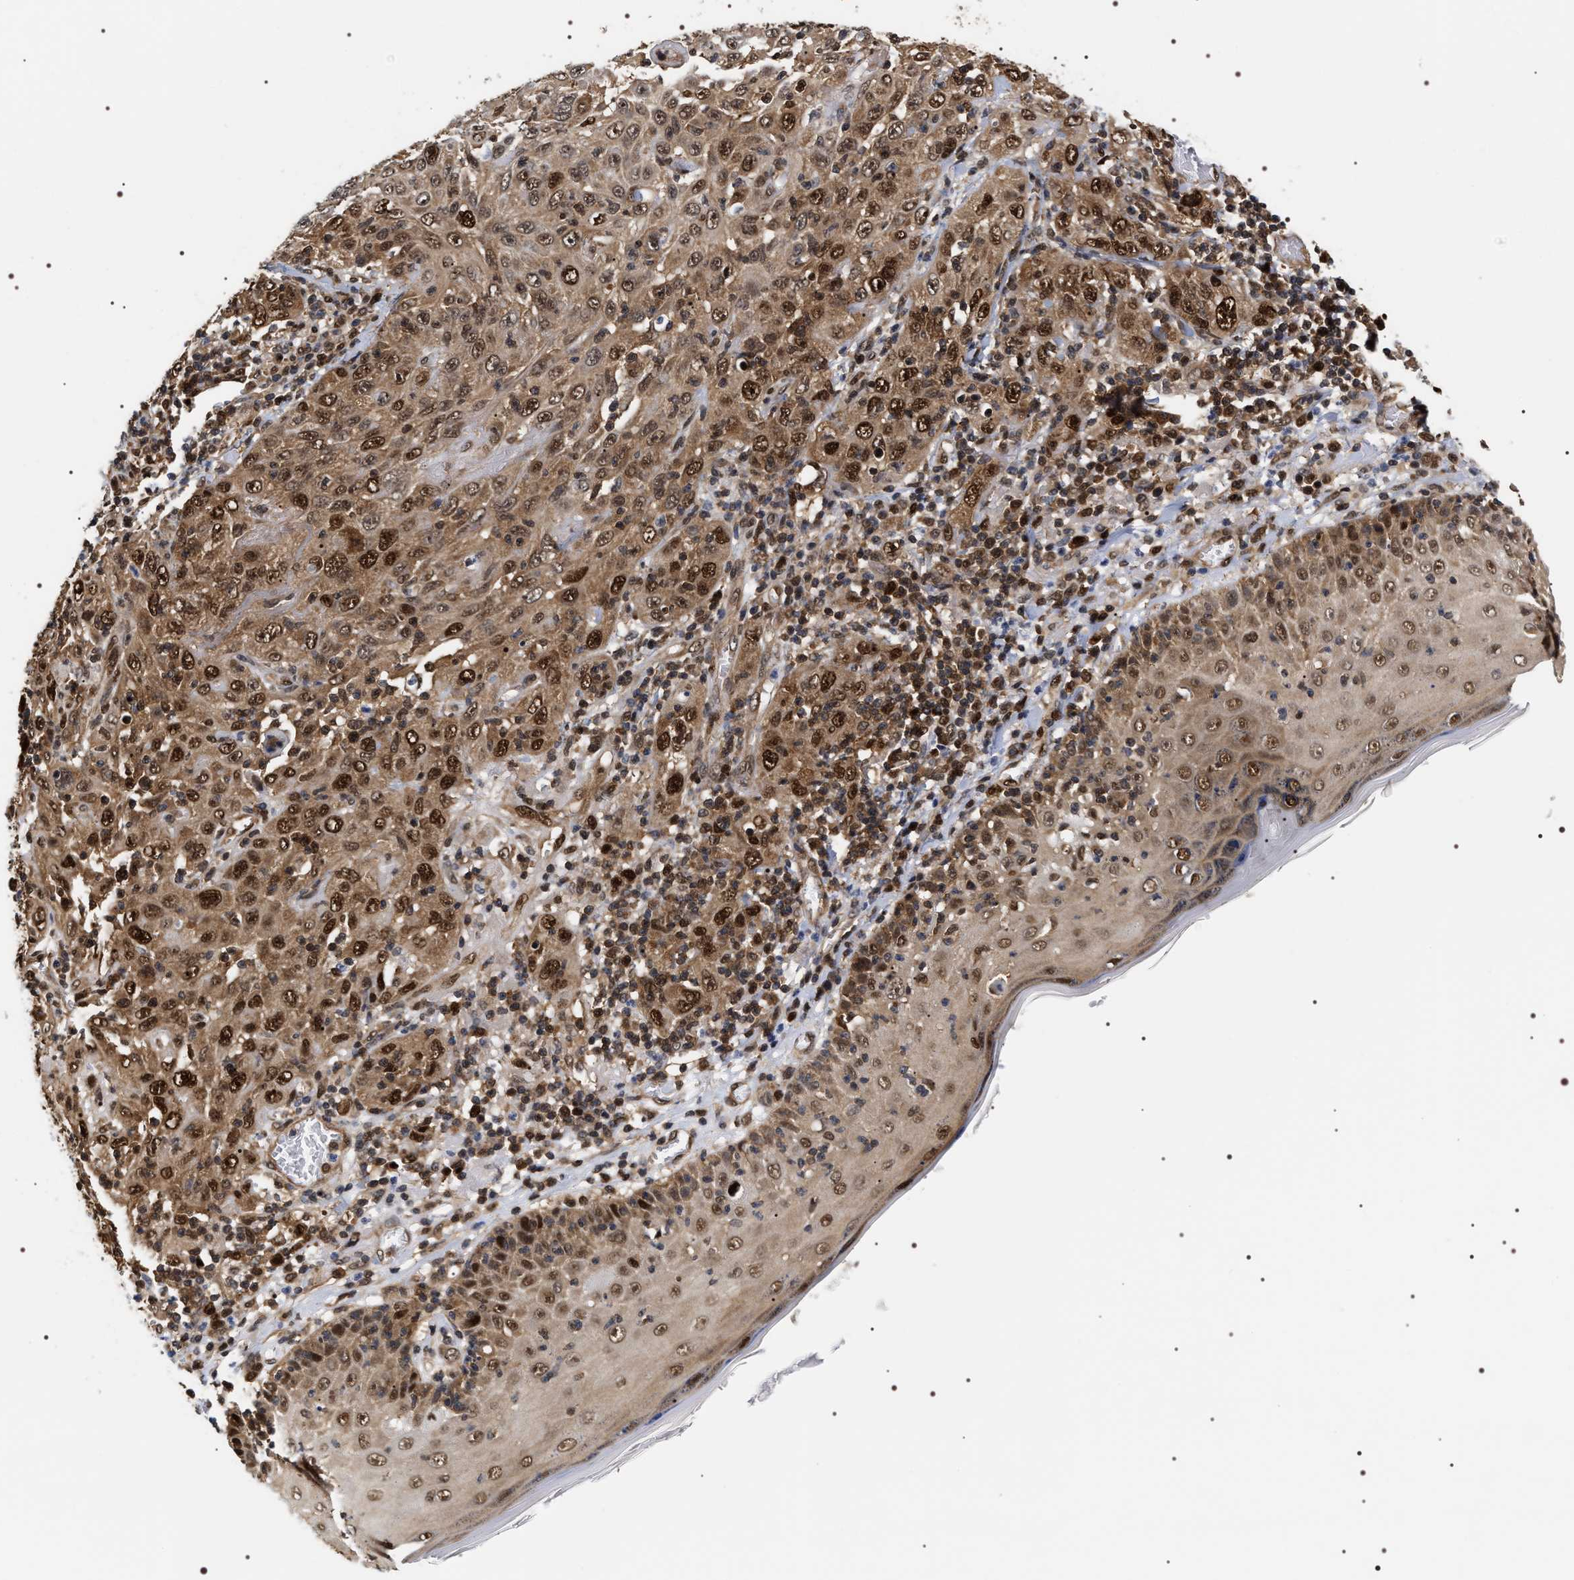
{"staining": {"intensity": "strong", "quantity": ">75%", "location": "cytoplasmic/membranous,nuclear"}, "tissue": "skin cancer", "cell_type": "Tumor cells", "image_type": "cancer", "snomed": [{"axis": "morphology", "description": "Squamous cell carcinoma, NOS"}, {"axis": "topography", "description": "Skin"}], "caption": "Immunohistochemistry (IHC) of skin cancer reveals high levels of strong cytoplasmic/membranous and nuclear staining in about >75% of tumor cells.", "gene": "BAG6", "patient": {"sex": "female", "age": 88}}